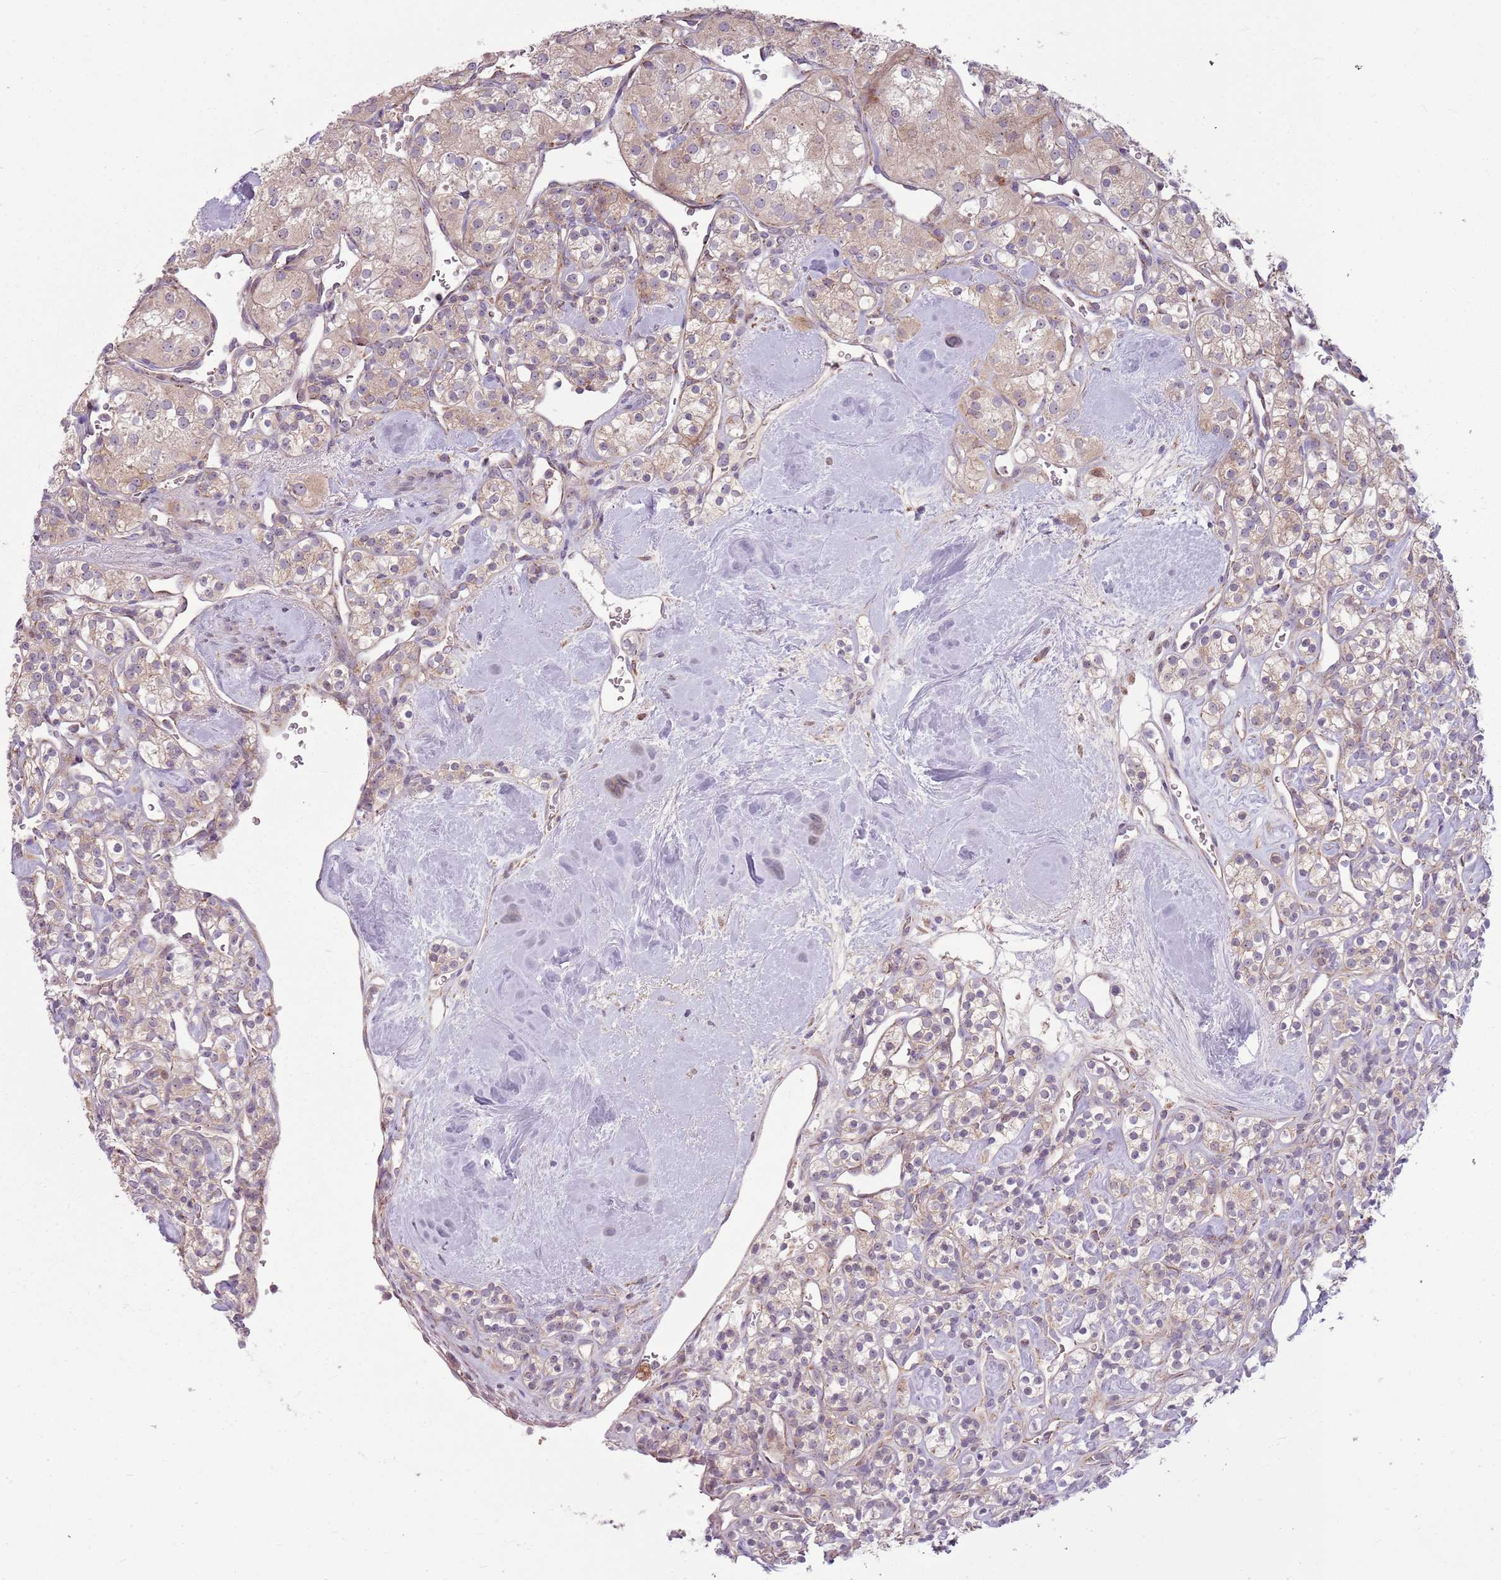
{"staining": {"intensity": "weak", "quantity": ">75%", "location": "cytoplasmic/membranous"}, "tissue": "renal cancer", "cell_type": "Tumor cells", "image_type": "cancer", "snomed": [{"axis": "morphology", "description": "Adenocarcinoma, NOS"}, {"axis": "topography", "description": "Kidney"}], "caption": "Protein staining of renal adenocarcinoma tissue reveals weak cytoplasmic/membranous expression in about >75% of tumor cells. (DAB (3,3'-diaminobenzidine) IHC, brown staining for protein, blue staining for nuclei).", "gene": "ZNF530", "patient": {"sex": "male", "age": 77}}